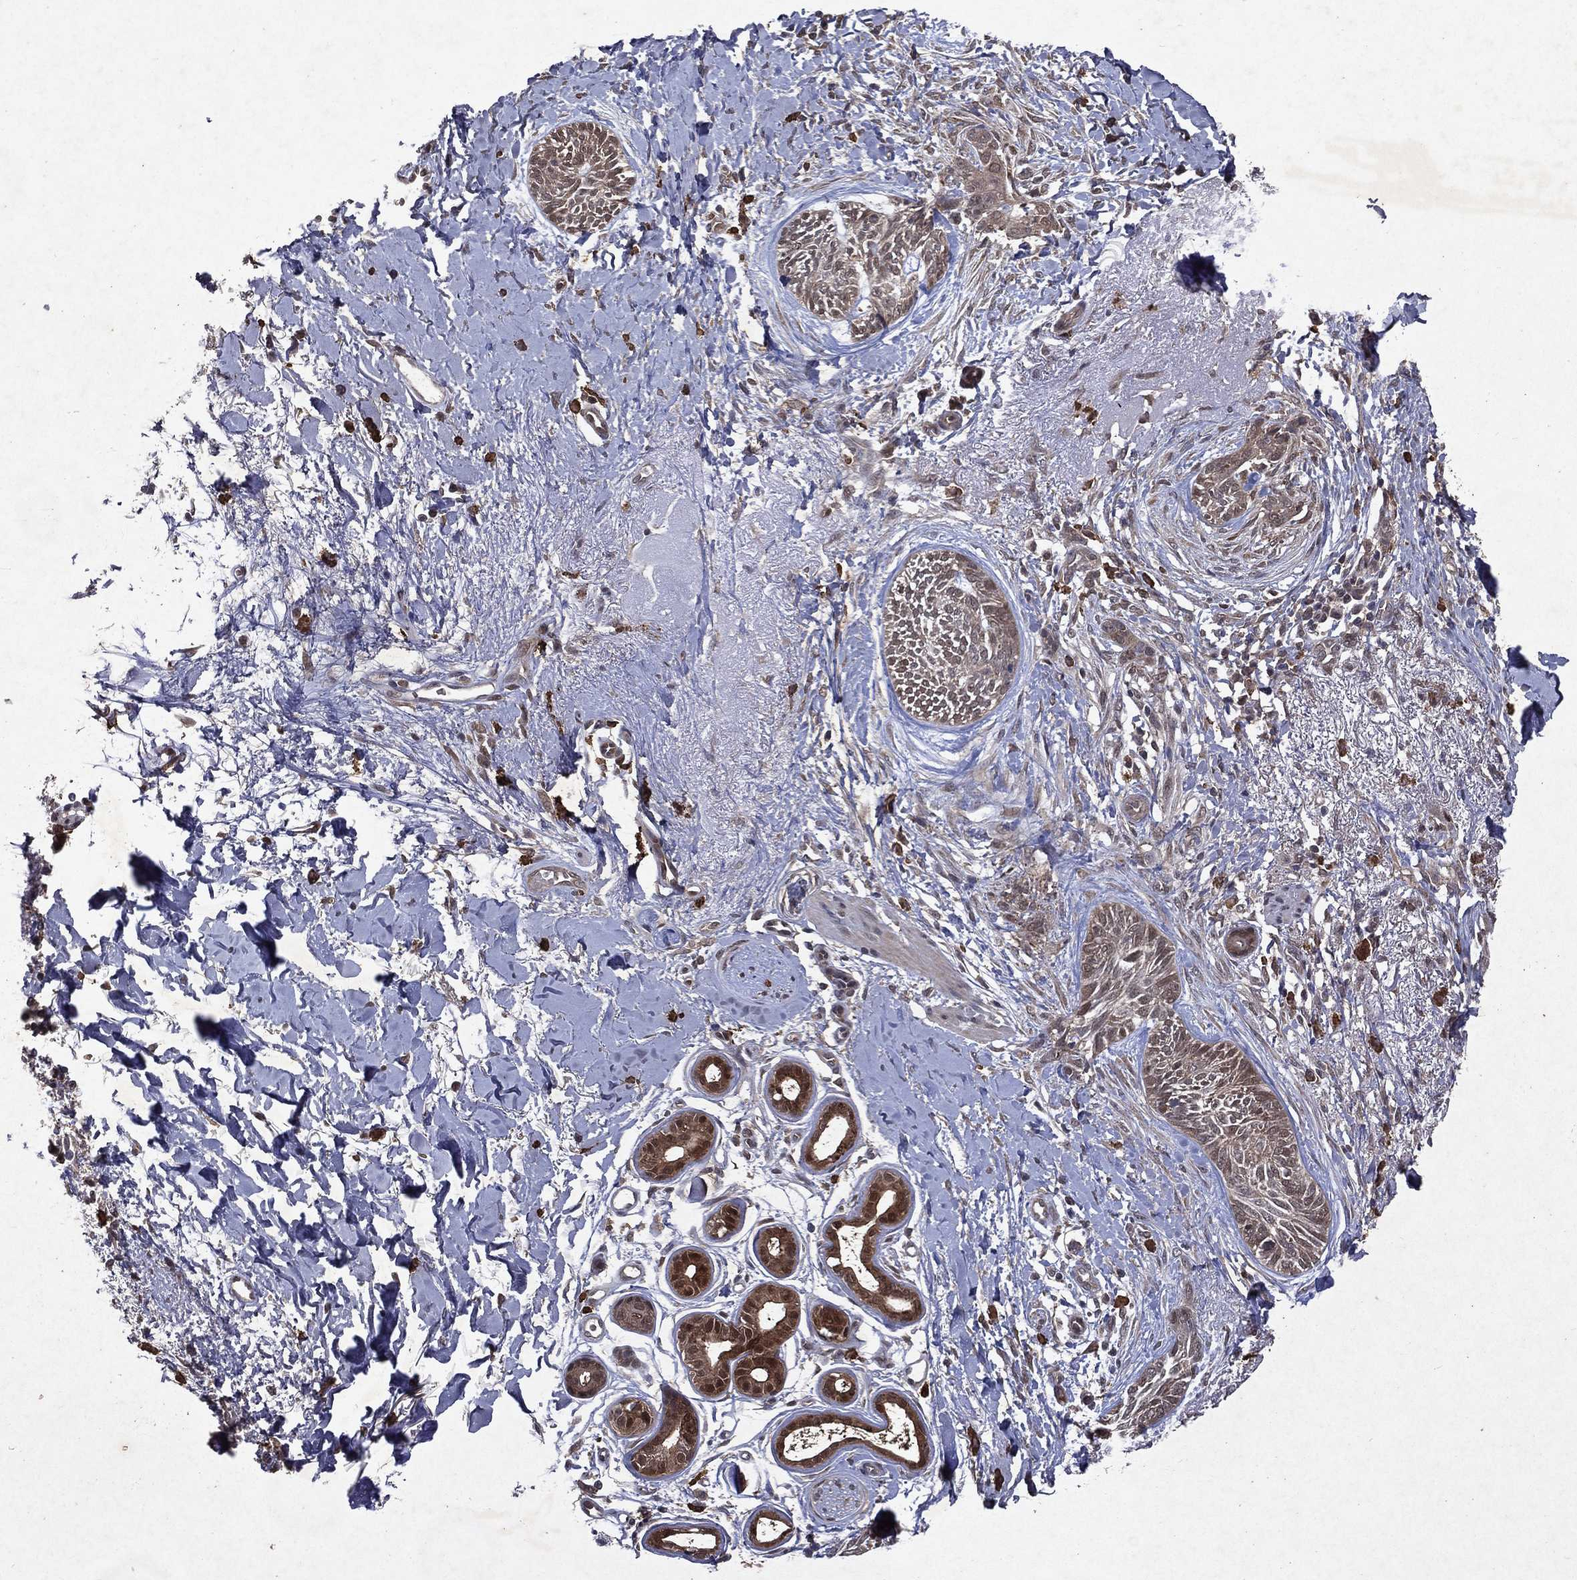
{"staining": {"intensity": "moderate", "quantity": "<25%", "location": "cytoplasmic/membranous,nuclear"}, "tissue": "skin cancer", "cell_type": "Tumor cells", "image_type": "cancer", "snomed": [{"axis": "morphology", "description": "Normal tissue, NOS"}, {"axis": "morphology", "description": "Basal cell carcinoma"}, {"axis": "topography", "description": "Skin"}], "caption": "Protein analysis of basal cell carcinoma (skin) tissue displays moderate cytoplasmic/membranous and nuclear staining in about <25% of tumor cells.", "gene": "MTAP", "patient": {"sex": "male", "age": 84}}